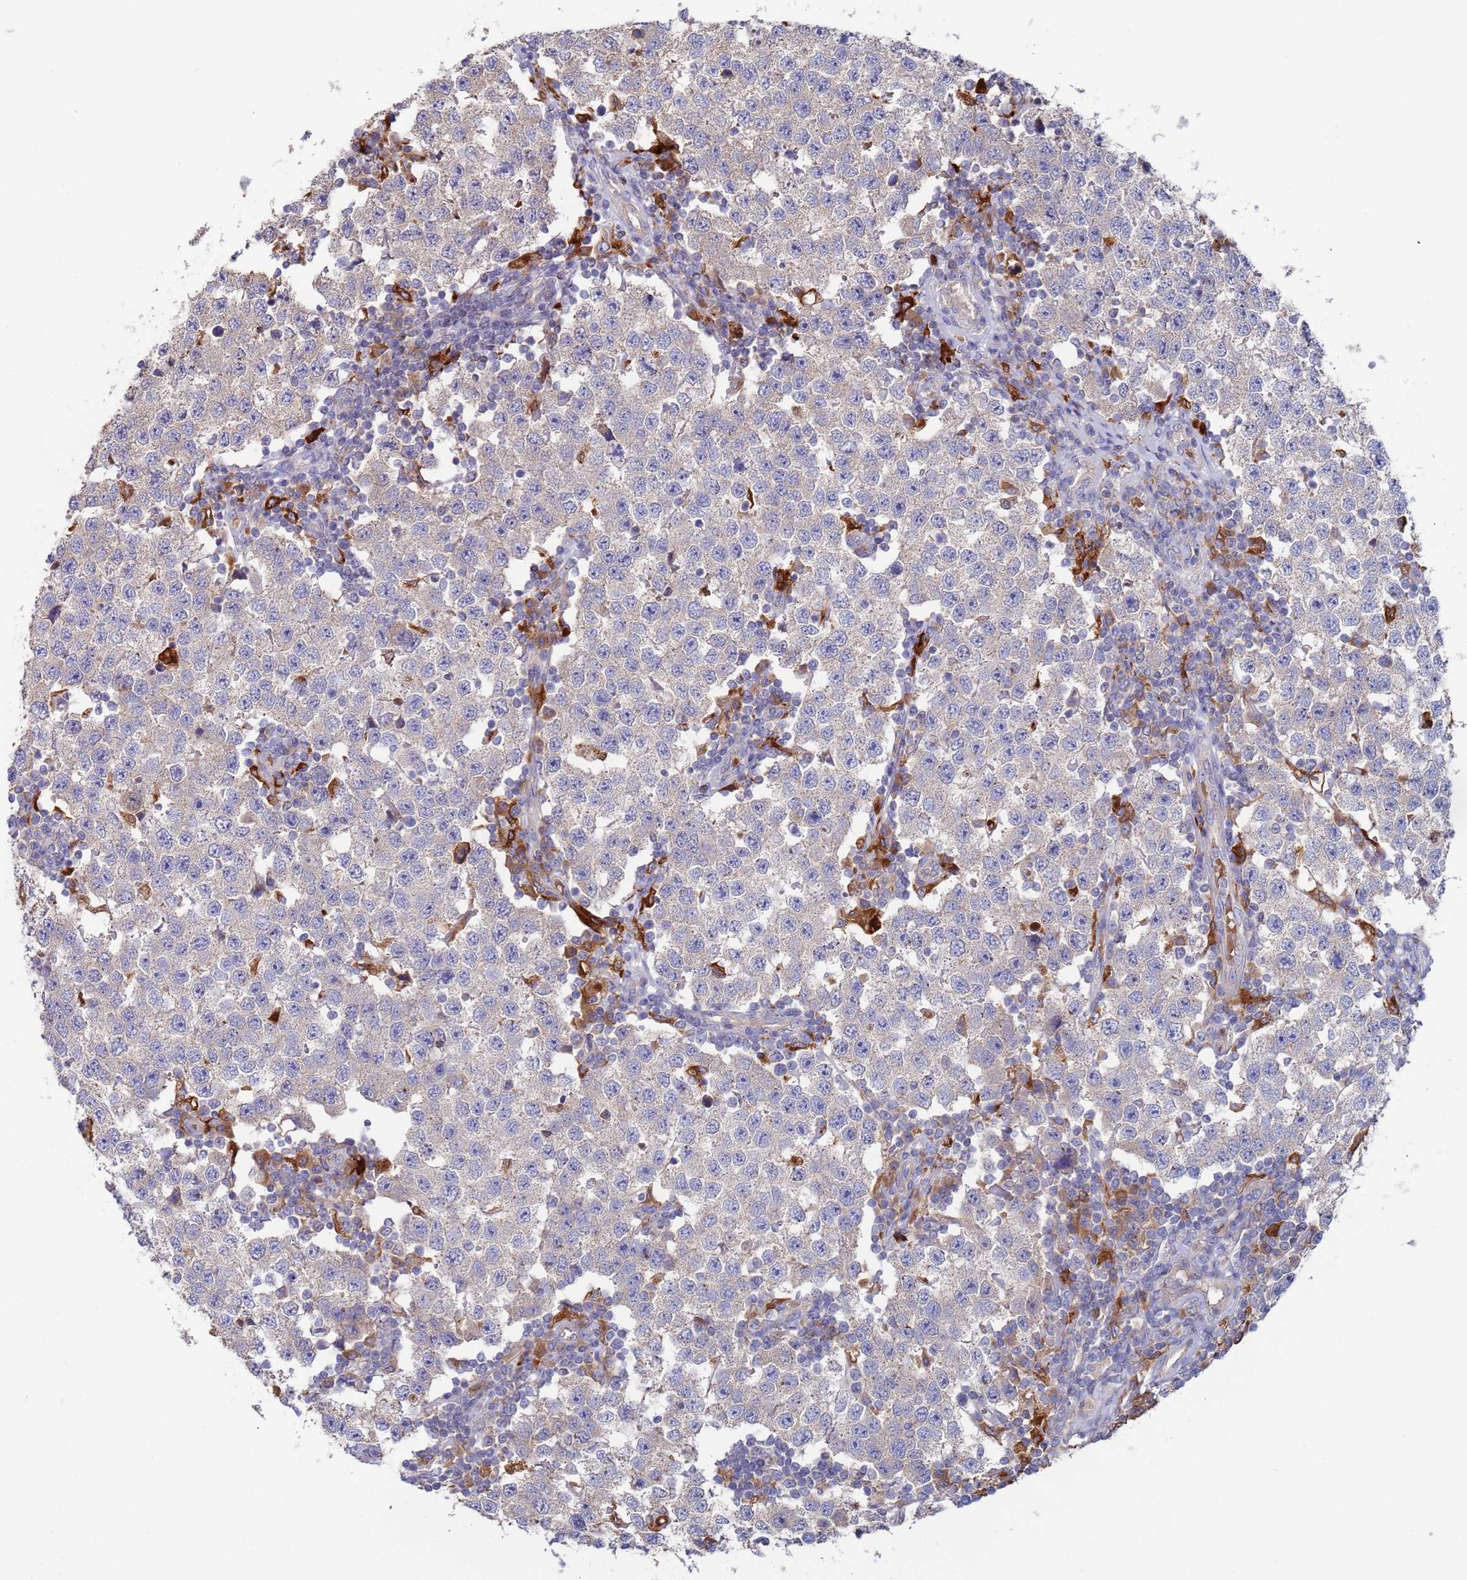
{"staining": {"intensity": "negative", "quantity": "none", "location": "none"}, "tissue": "testis cancer", "cell_type": "Tumor cells", "image_type": "cancer", "snomed": [{"axis": "morphology", "description": "Seminoma, NOS"}, {"axis": "topography", "description": "Testis"}], "caption": "The histopathology image displays no significant expression in tumor cells of testis seminoma.", "gene": "MALRD1", "patient": {"sex": "male", "age": 34}}